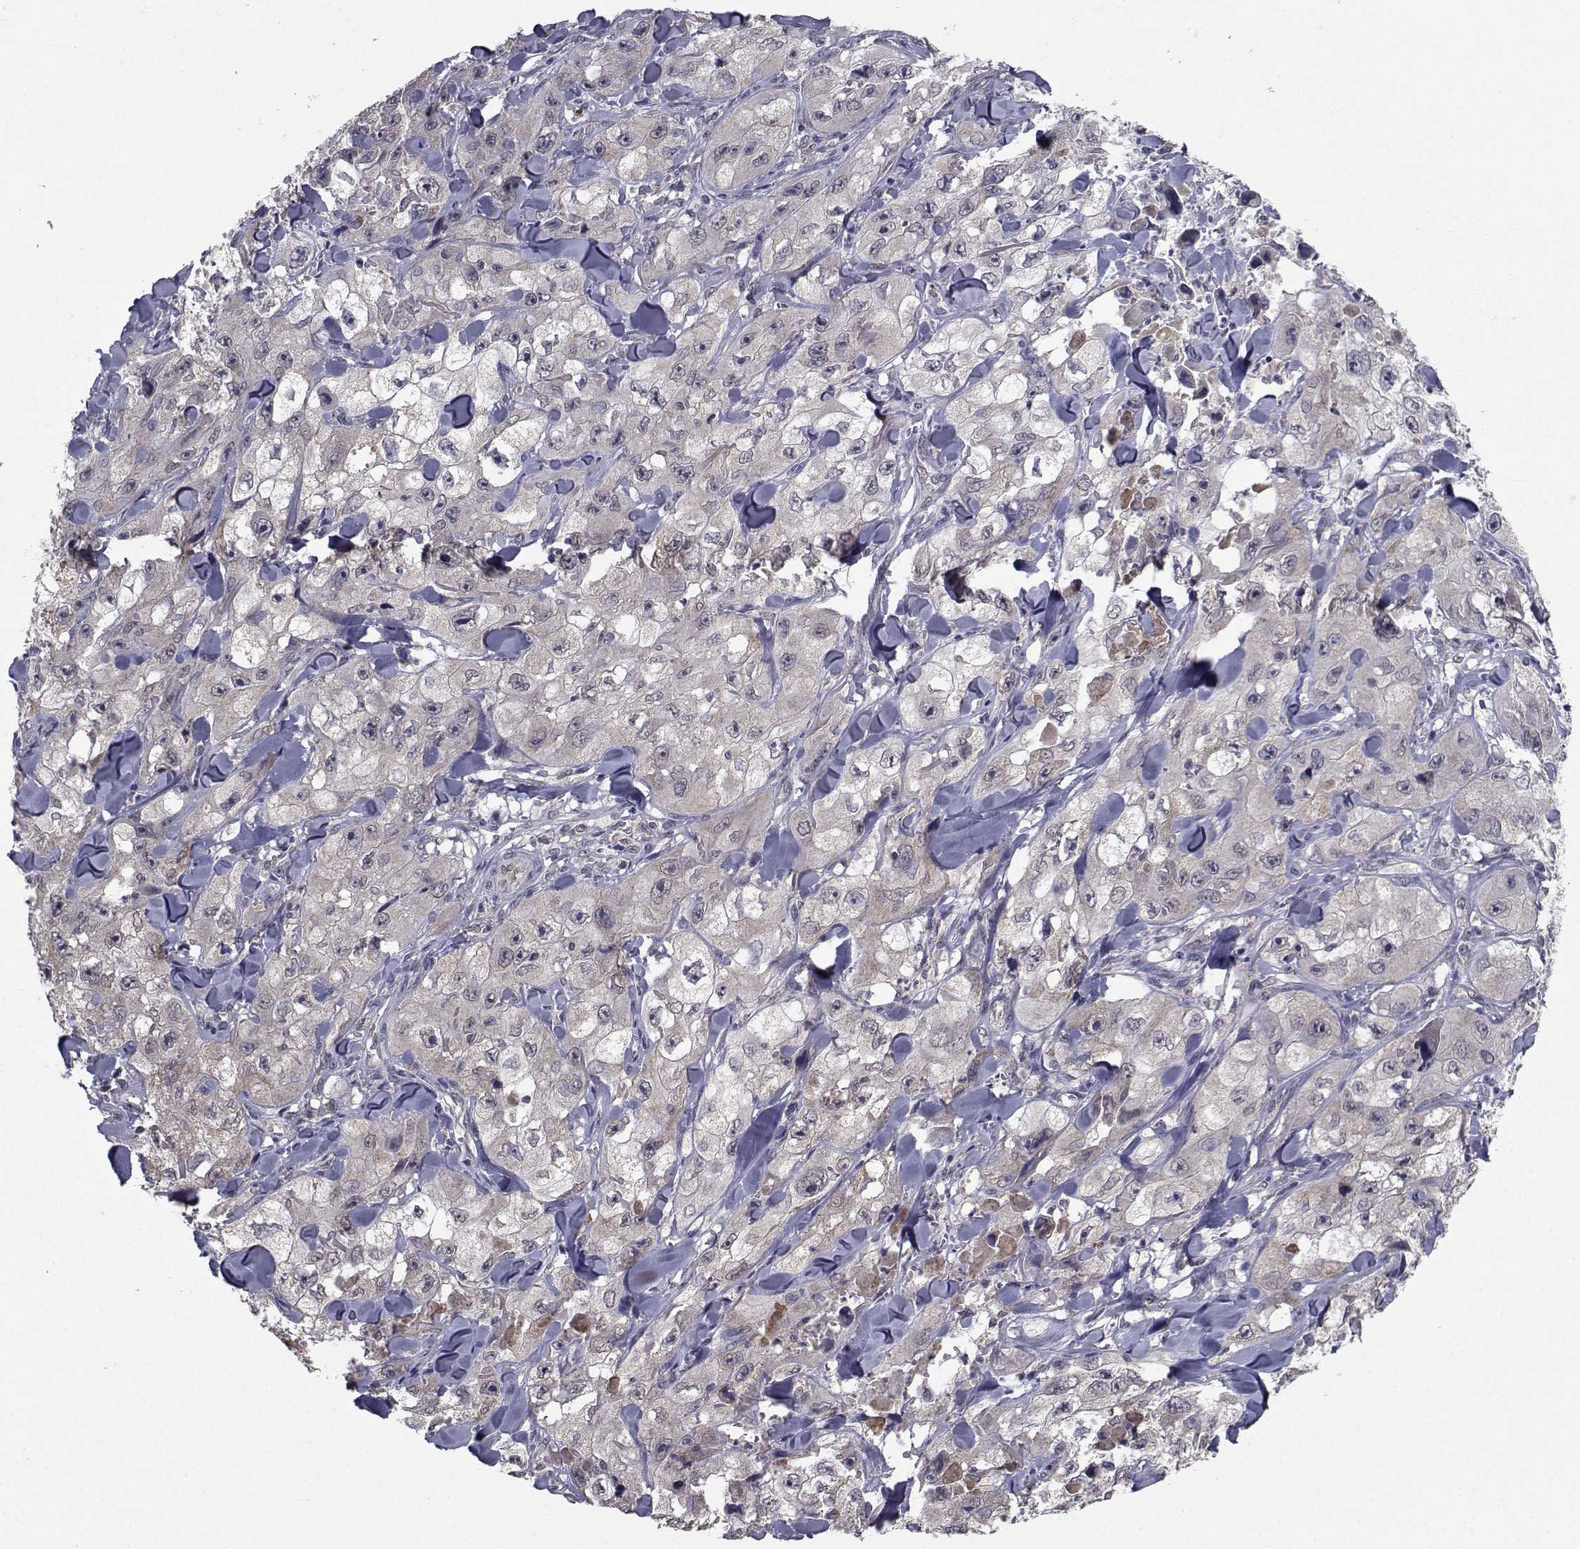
{"staining": {"intensity": "weak", "quantity": "<25%", "location": "cytoplasmic/membranous"}, "tissue": "skin cancer", "cell_type": "Tumor cells", "image_type": "cancer", "snomed": [{"axis": "morphology", "description": "Squamous cell carcinoma, NOS"}, {"axis": "topography", "description": "Skin"}, {"axis": "topography", "description": "Subcutis"}], "caption": "Human squamous cell carcinoma (skin) stained for a protein using immunohistochemistry shows no positivity in tumor cells.", "gene": "CYP2S1", "patient": {"sex": "male", "age": 73}}